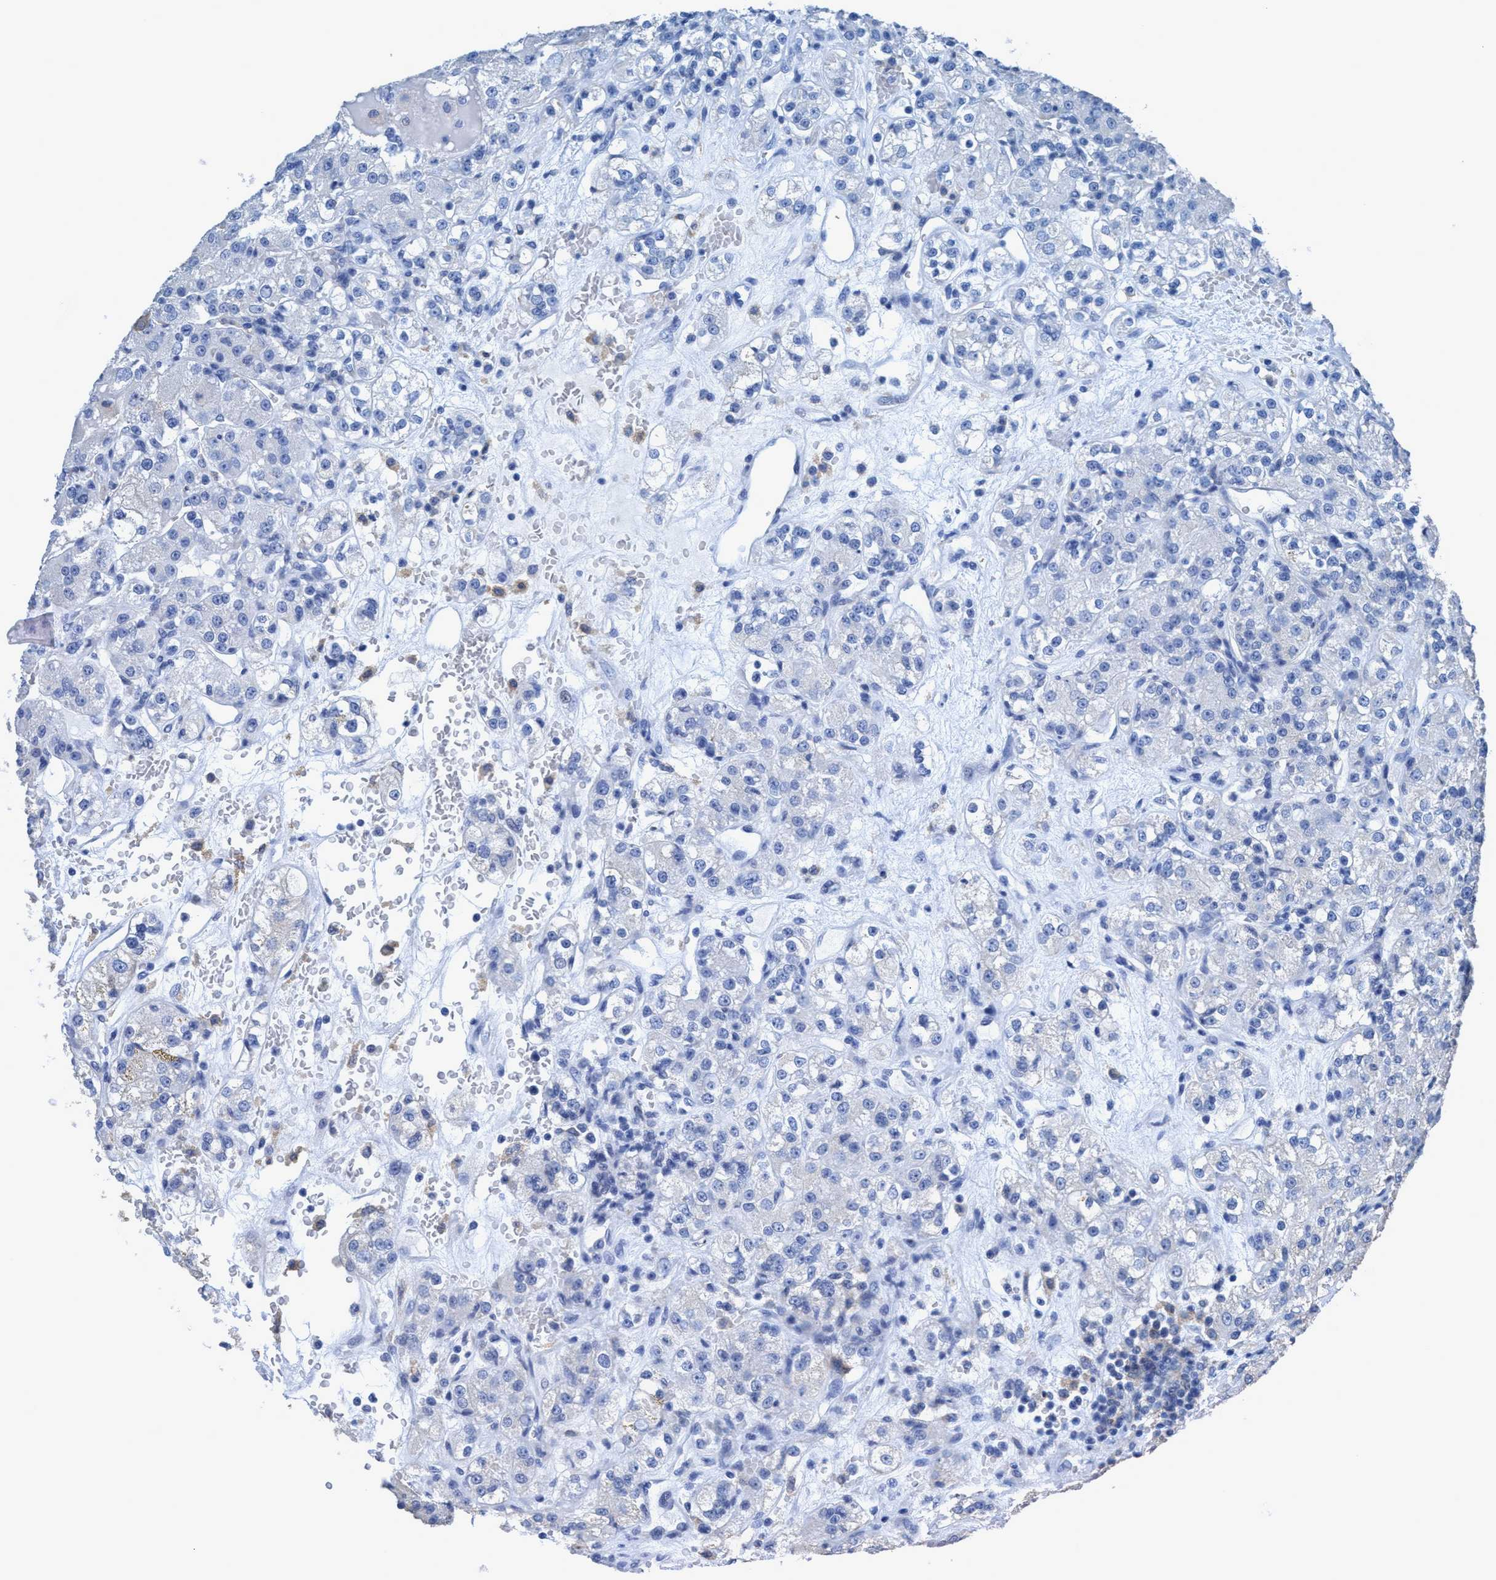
{"staining": {"intensity": "negative", "quantity": "none", "location": "none"}, "tissue": "renal cancer", "cell_type": "Tumor cells", "image_type": "cancer", "snomed": [{"axis": "morphology", "description": "Normal tissue, NOS"}, {"axis": "morphology", "description": "Adenocarcinoma, NOS"}, {"axis": "topography", "description": "Kidney"}], "caption": "This is an immunohistochemistry micrograph of human renal adenocarcinoma. There is no positivity in tumor cells.", "gene": "DNAI1", "patient": {"sex": "male", "age": 61}}